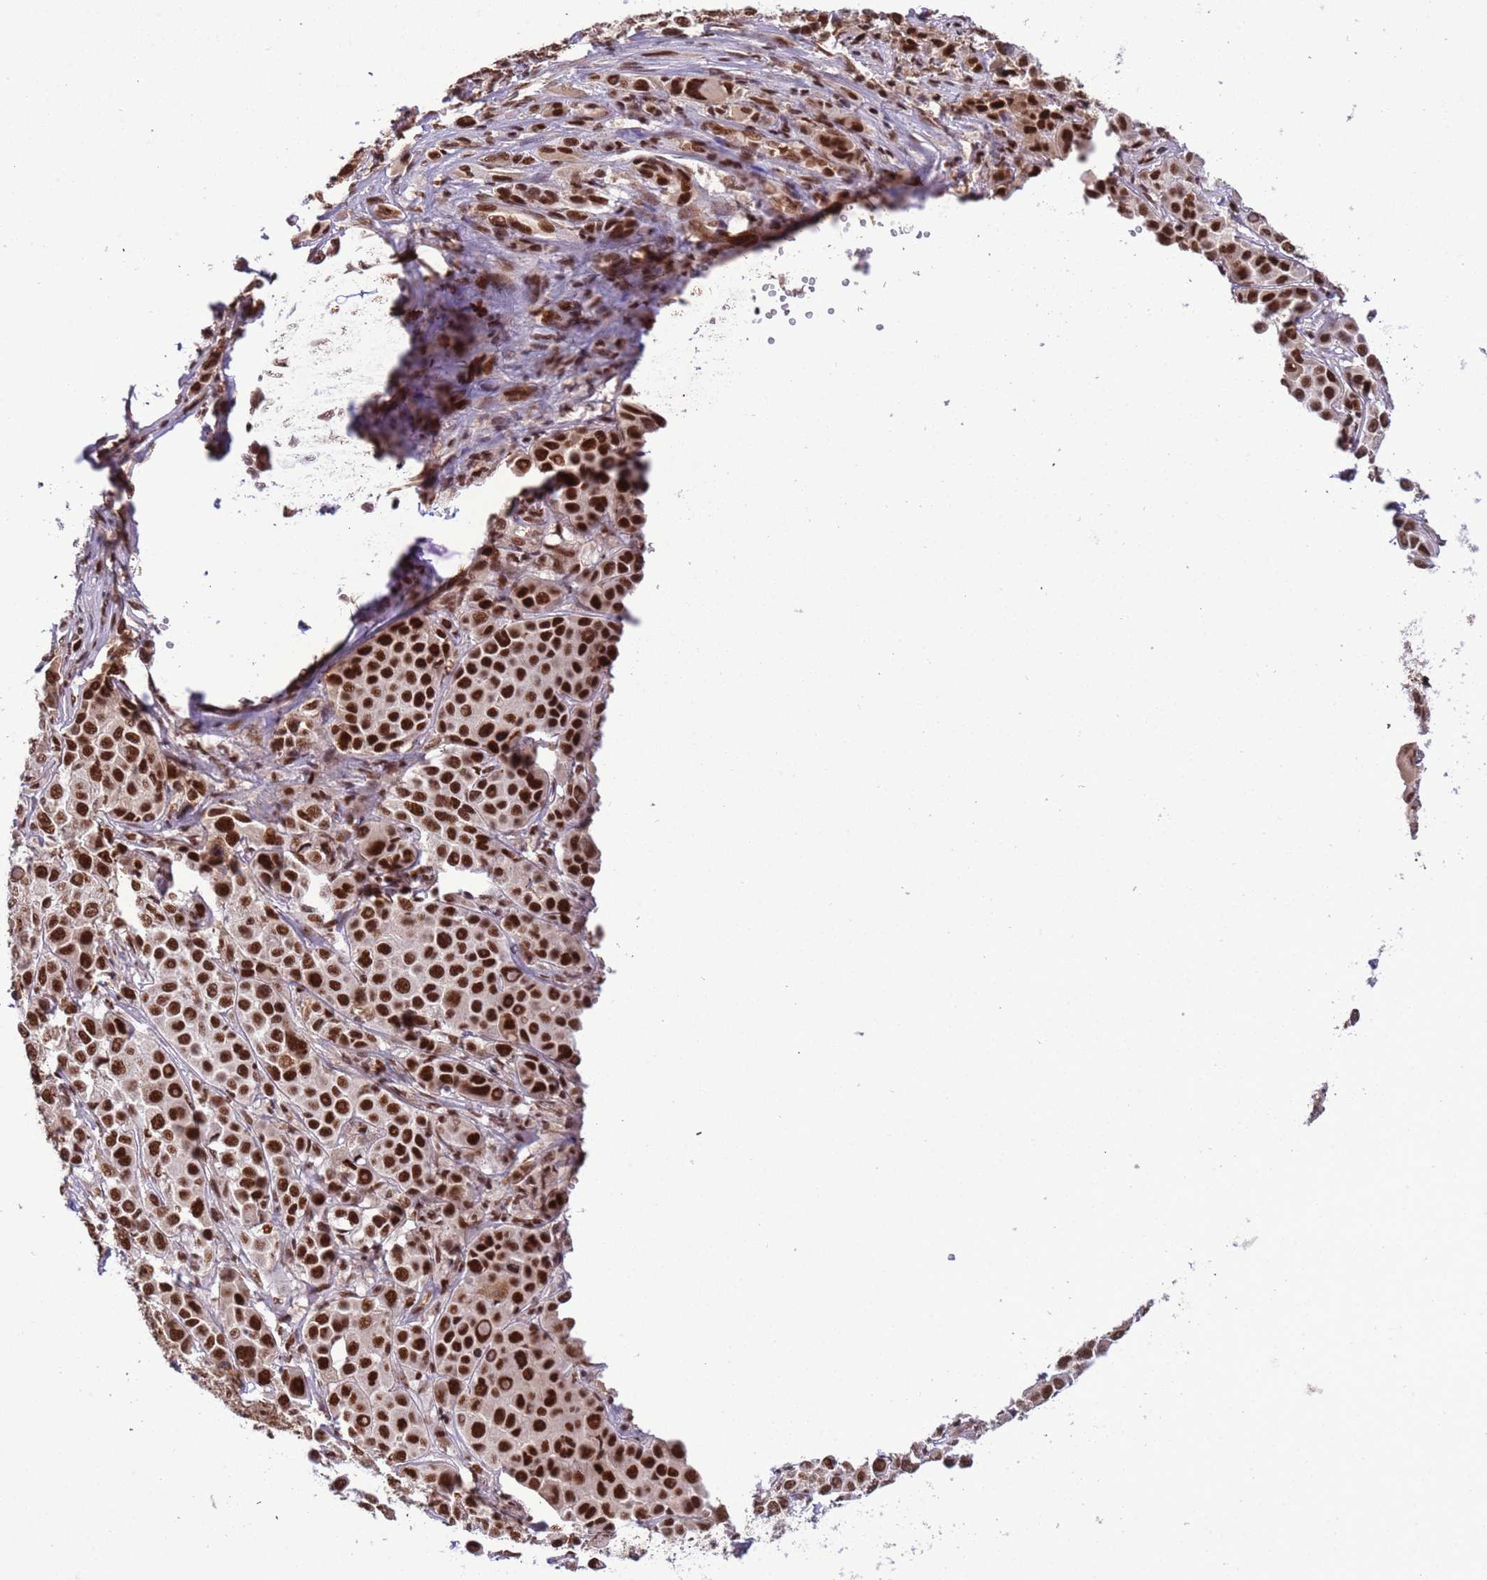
{"staining": {"intensity": "strong", "quantity": ">75%", "location": "nuclear"}, "tissue": "melanoma", "cell_type": "Tumor cells", "image_type": "cancer", "snomed": [{"axis": "morphology", "description": "Malignant melanoma, NOS"}, {"axis": "topography", "description": "Skin of trunk"}], "caption": "IHC staining of melanoma, which exhibits high levels of strong nuclear staining in about >75% of tumor cells indicating strong nuclear protein expression. The staining was performed using DAB (brown) for protein detection and nuclei were counterstained in hematoxylin (blue).", "gene": "SRRT", "patient": {"sex": "male", "age": 71}}